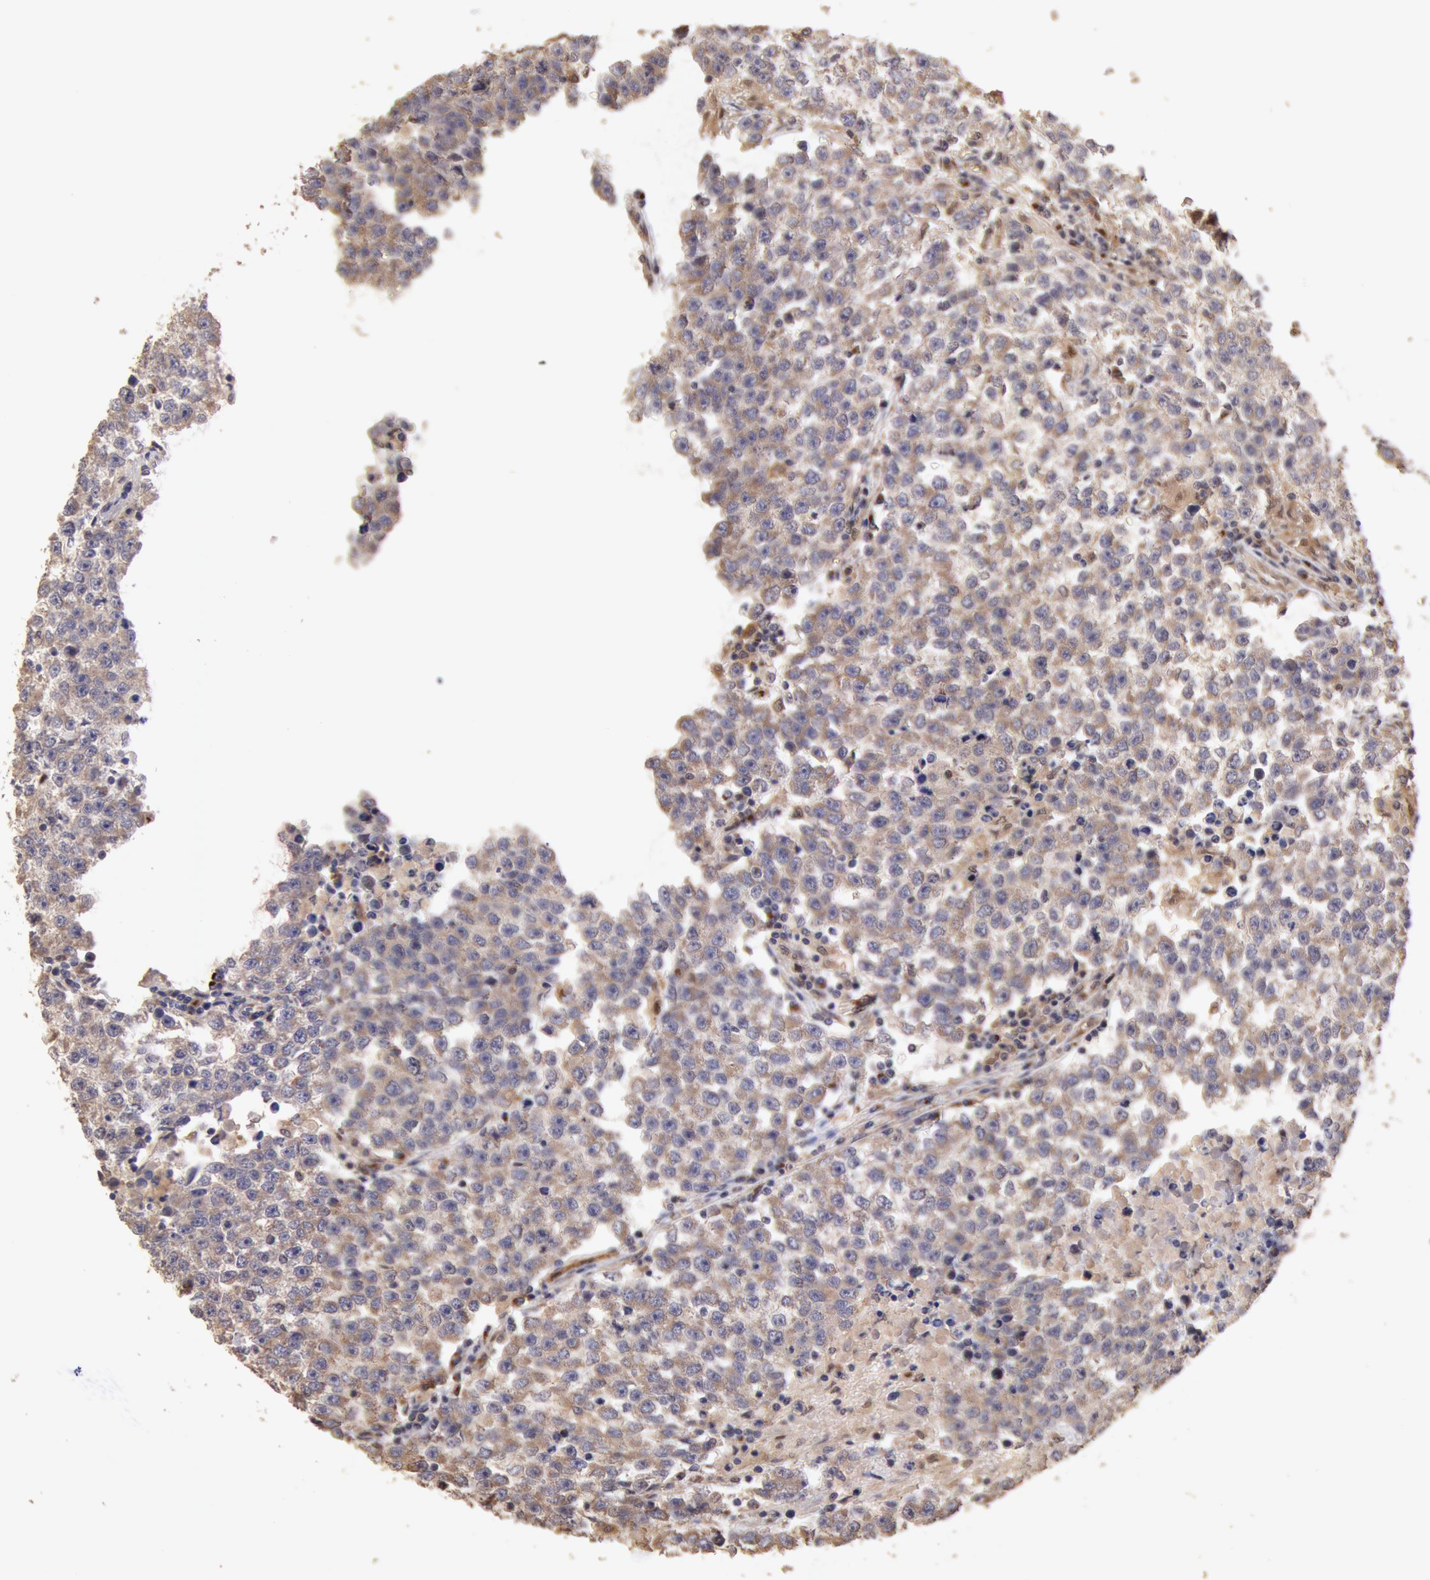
{"staining": {"intensity": "weak", "quantity": ">75%", "location": "cytoplasmic/membranous"}, "tissue": "testis cancer", "cell_type": "Tumor cells", "image_type": "cancer", "snomed": [{"axis": "morphology", "description": "Seminoma, NOS"}, {"axis": "topography", "description": "Testis"}], "caption": "A photomicrograph of human testis seminoma stained for a protein exhibits weak cytoplasmic/membranous brown staining in tumor cells.", "gene": "COMT", "patient": {"sex": "male", "age": 36}}